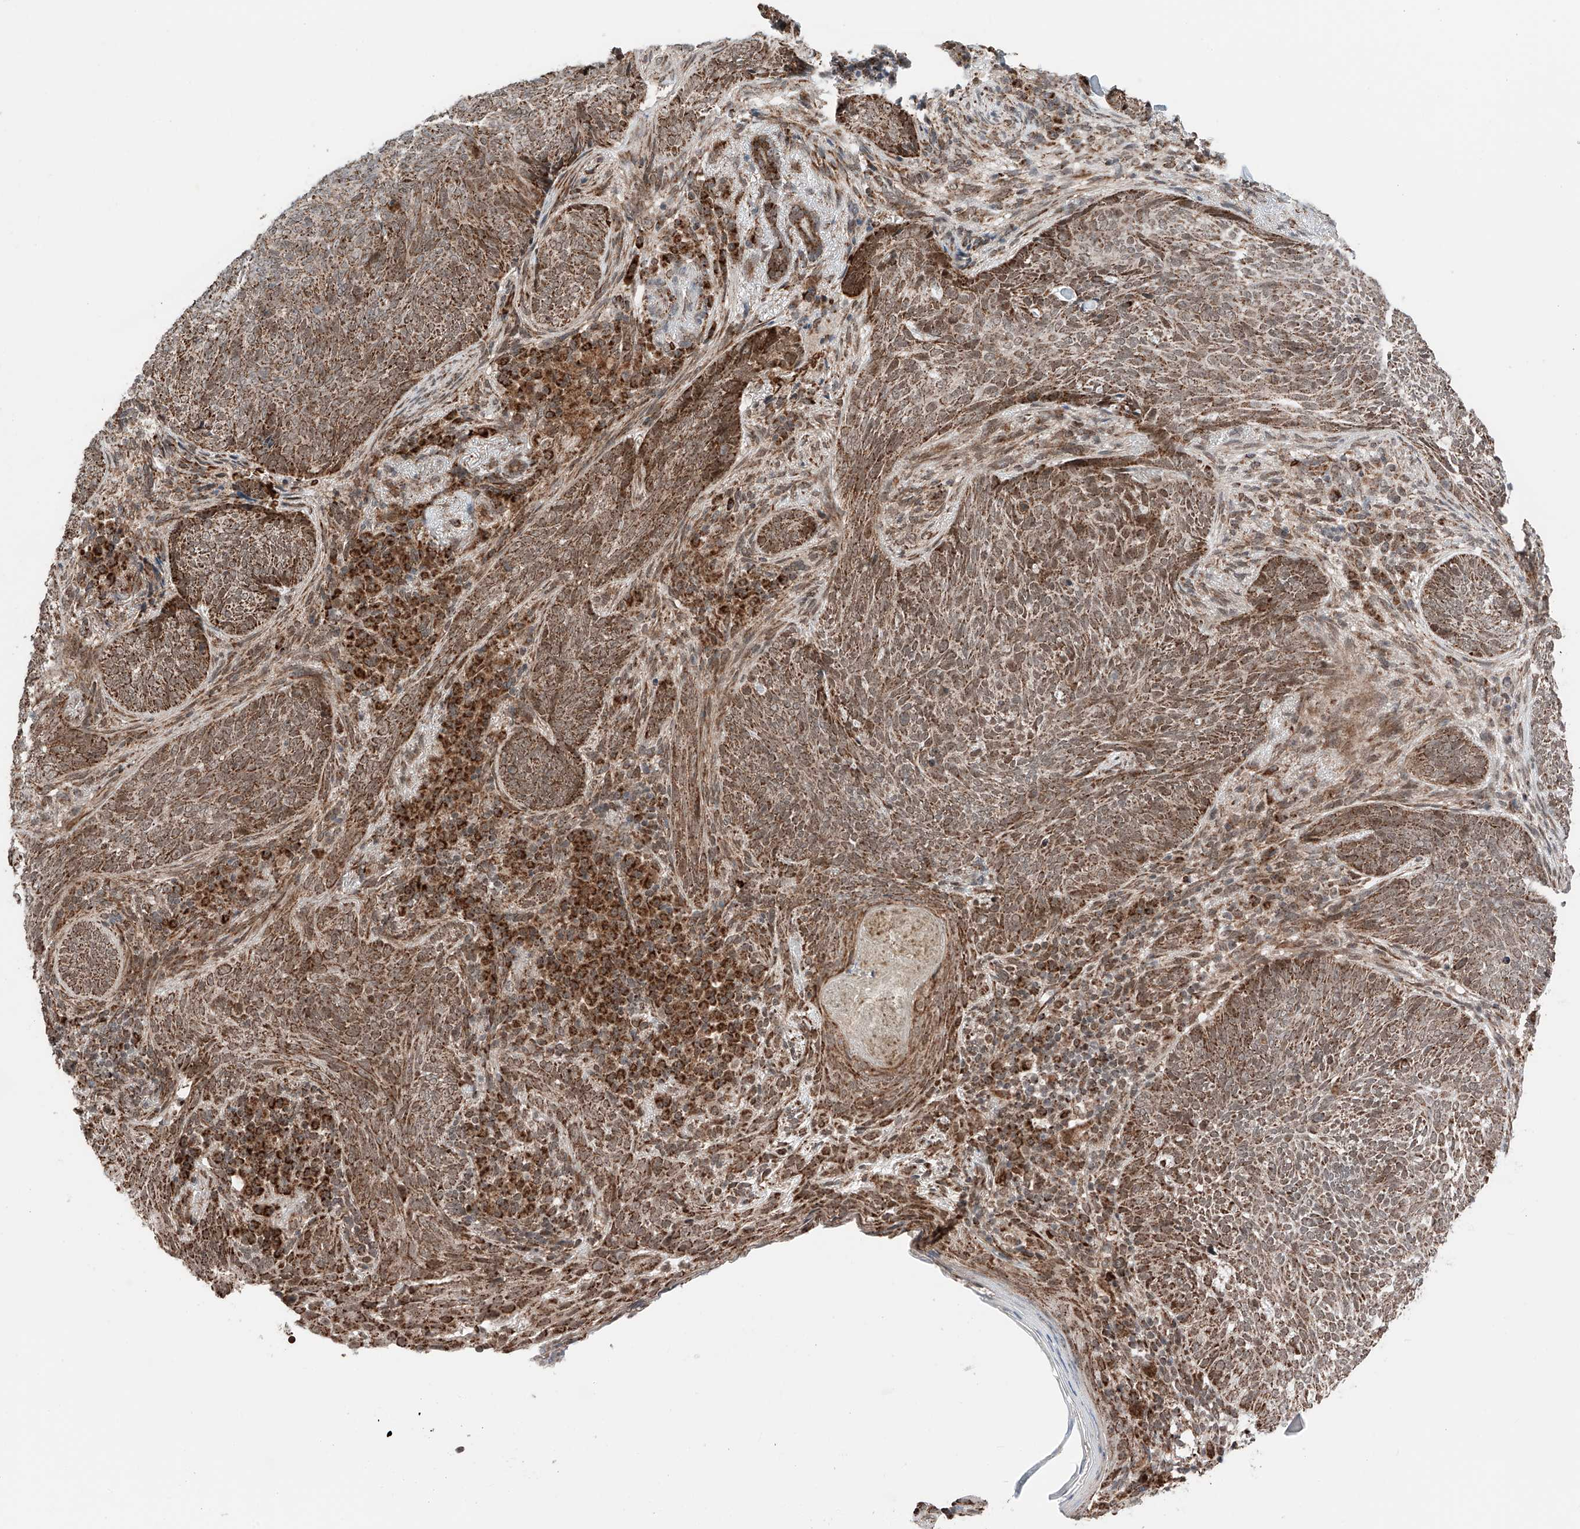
{"staining": {"intensity": "moderate", "quantity": ">75%", "location": "cytoplasmic/membranous,nuclear"}, "tissue": "skin cancer", "cell_type": "Tumor cells", "image_type": "cancer", "snomed": [{"axis": "morphology", "description": "Basal cell carcinoma"}, {"axis": "topography", "description": "Skin"}], "caption": "Tumor cells exhibit moderate cytoplasmic/membranous and nuclear staining in approximately >75% of cells in basal cell carcinoma (skin).", "gene": "ZSCAN29", "patient": {"sex": "male", "age": 85}}